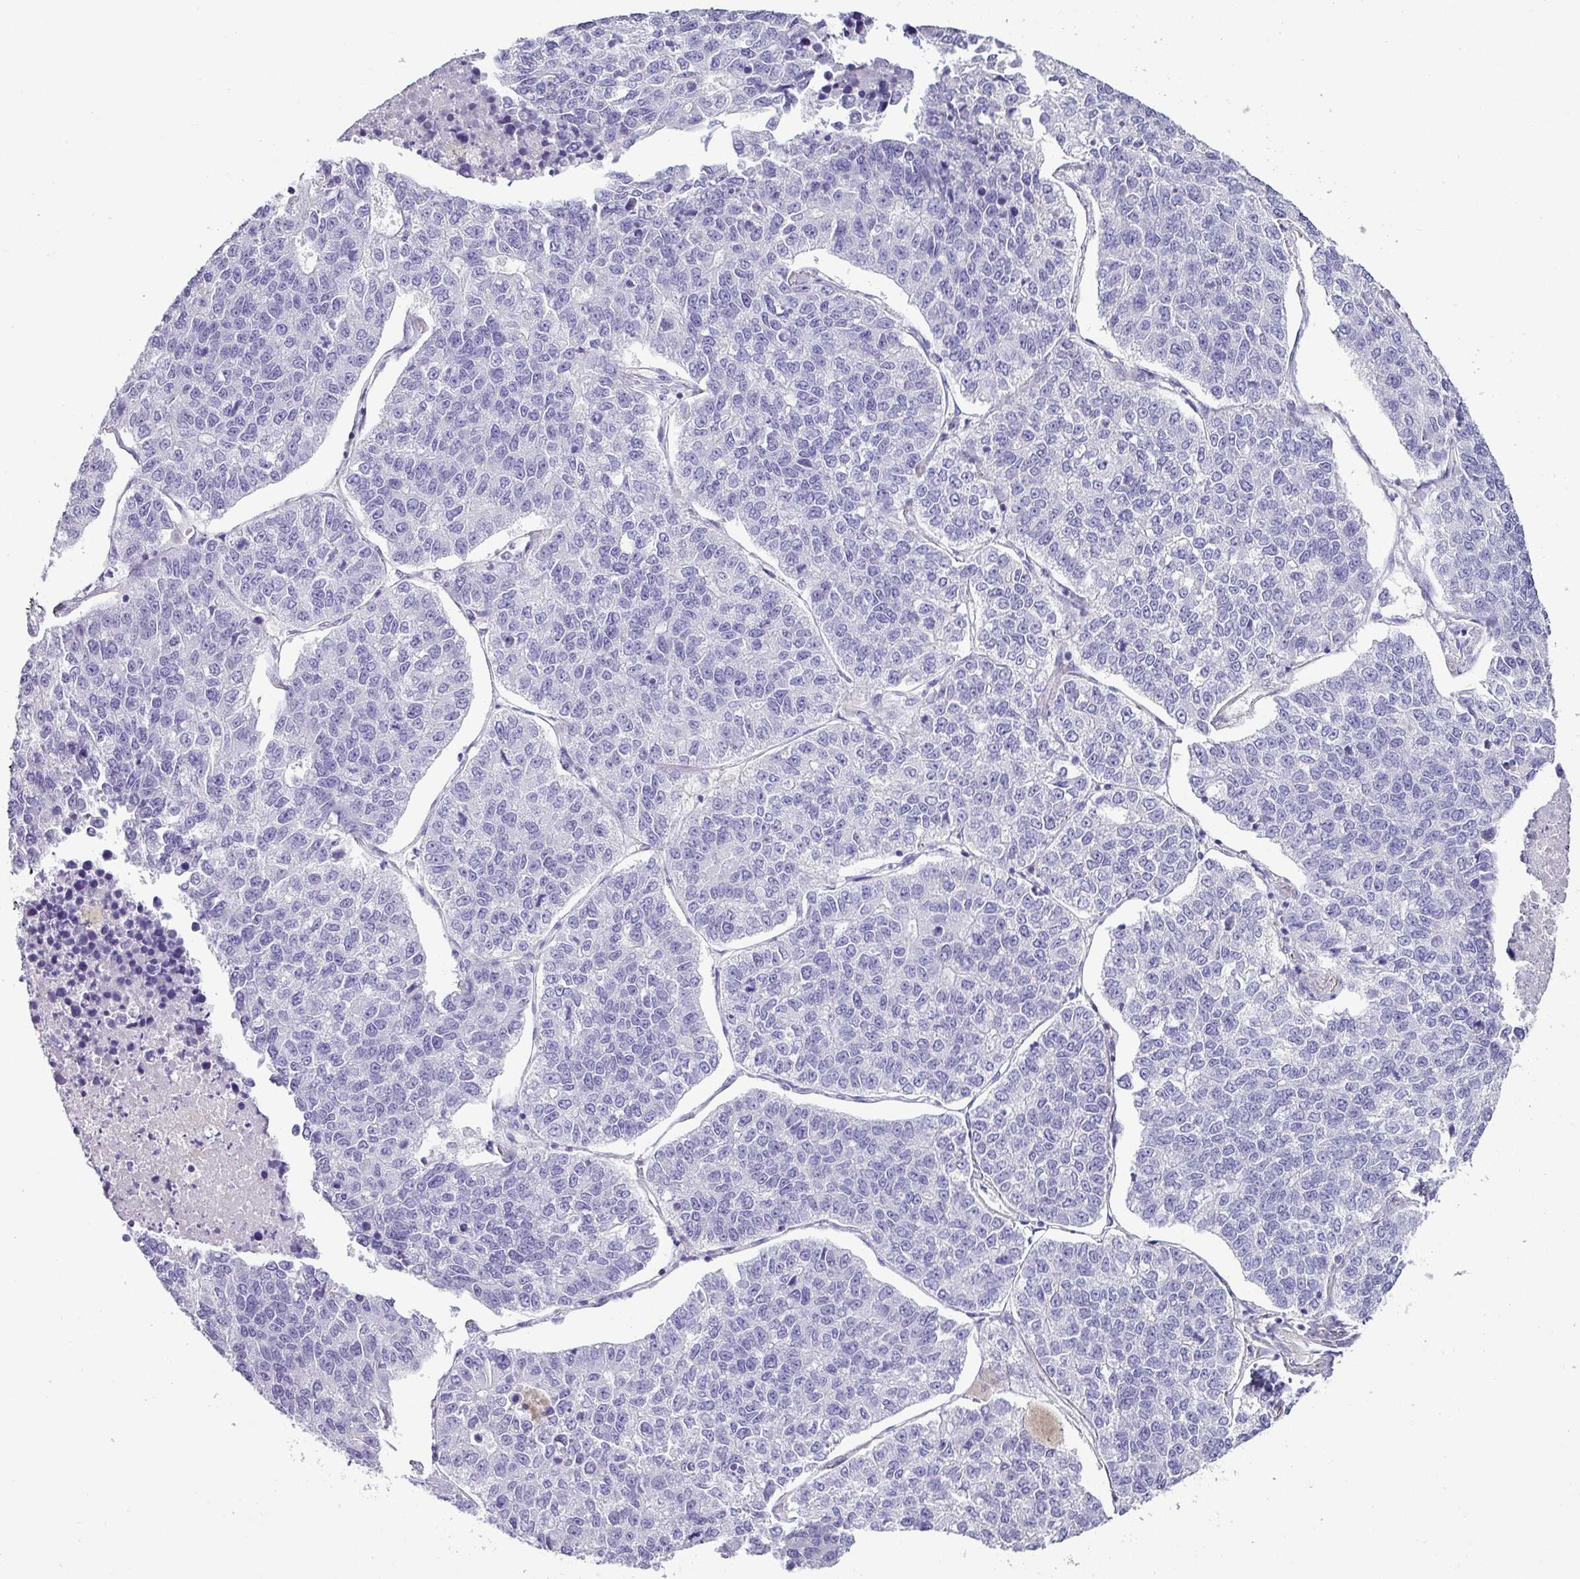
{"staining": {"intensity": "negative", "quantity": "none", "location": "none"}, "tissue": "lung cancer", "cell_type": "Tumor cells", "image_type": "cancer", "snomed": [{"axis": "morphology", "description": "Adenocarcinoma, NOS"}, {"axis": "topography", "description": "Lung"}], "caption": "The immunohistochemistry micrograph has no significant staining in tumor cells of lung cancer (adenocarcinoma) tissue. (DAB (3,3'-diaminobenzidine) IHC visualized using brightfield microscopy, high magnification).", "gene": "VCX2", "patient": {"sex": "male", "age": 49}}